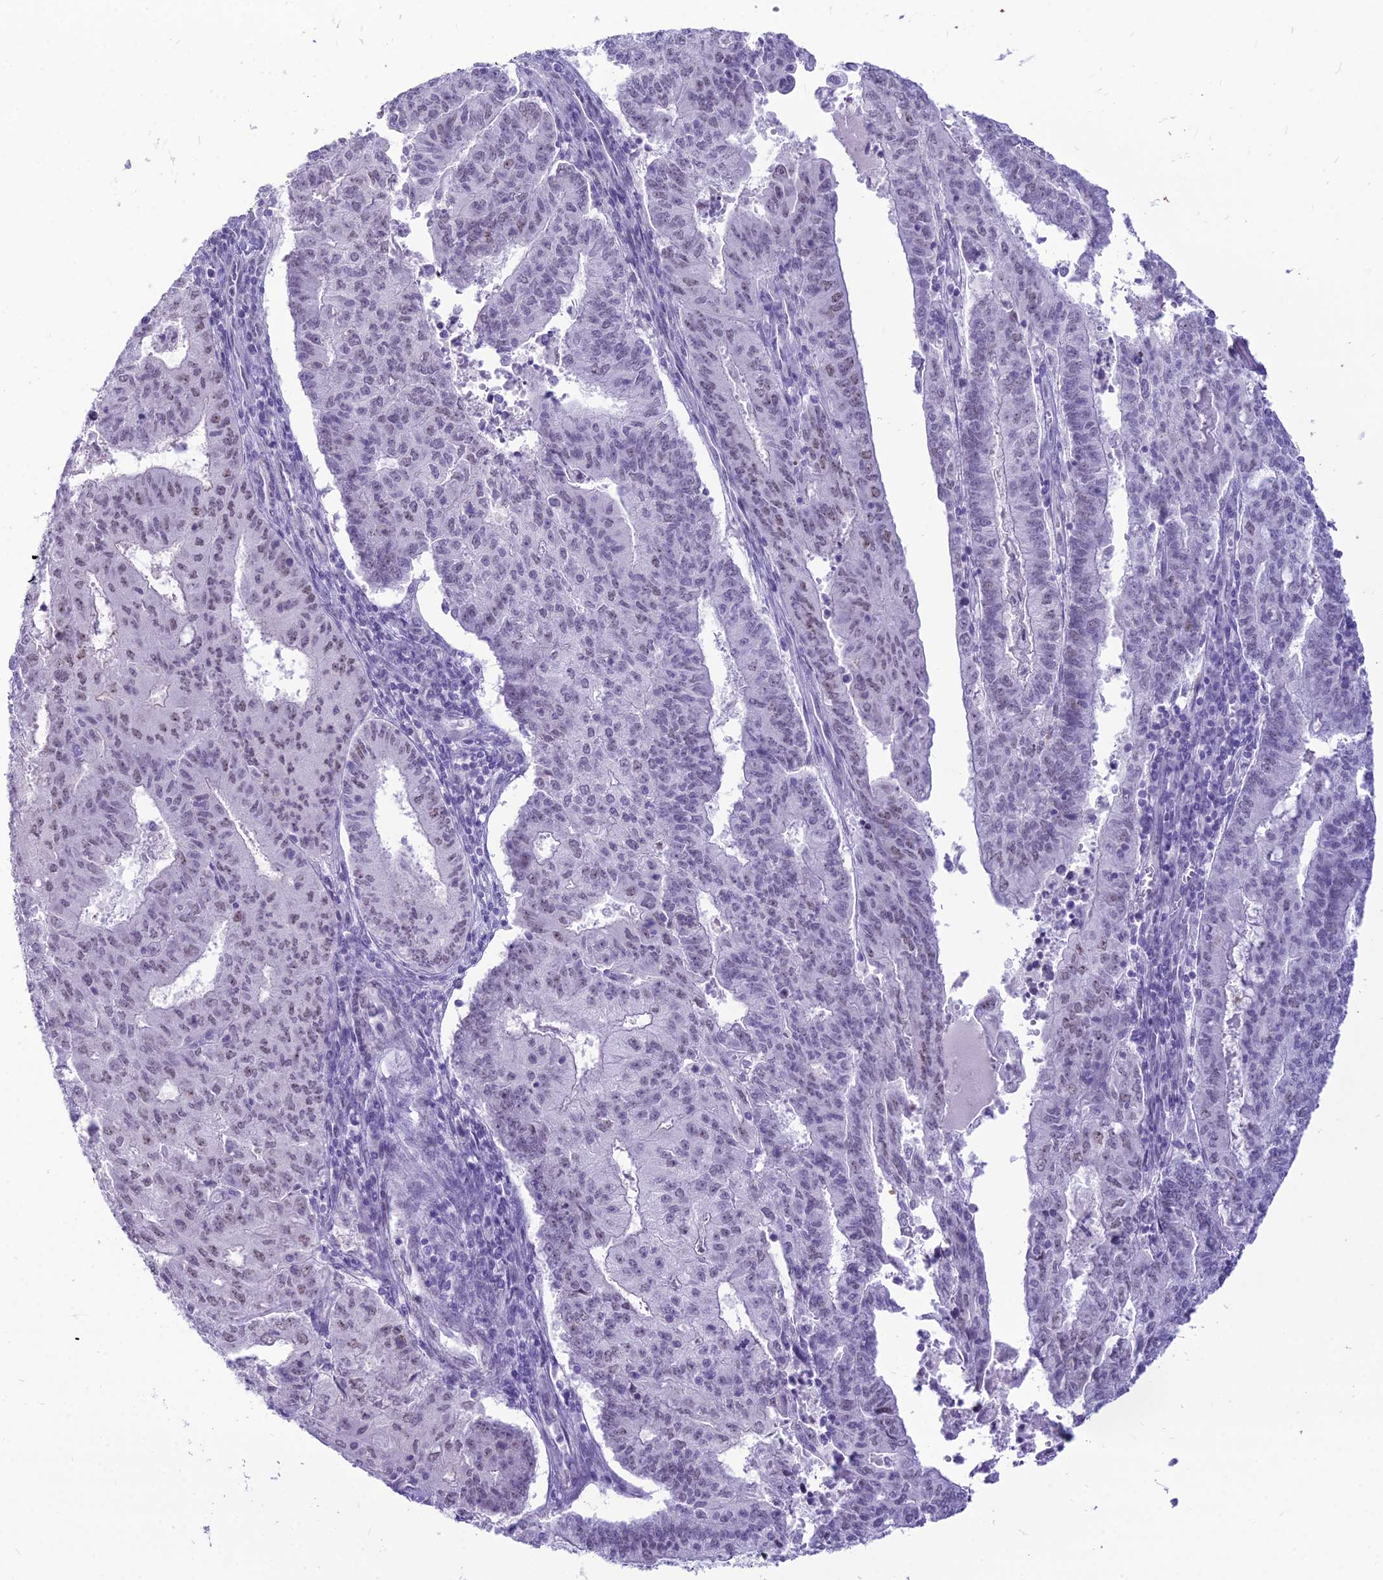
{"staining": {"intensity": "weak", "quantity": "25%-75%", "location": "nuclear"}, "tissue": "endometrial cancer", "cell_type": "Tumor cells", "image_type": "cancer", "snomed": [{"axis": "morphology", "description": "Adenocarcinoma, NOS"}, {"axis": "topography", "description": "Endometrium"}], "caption": "Endometrial cancer stained with immunohistochemistry (IHC) demonstrates weak nuclear positivity in about 25%-75% of tumor cells.", "gene": "DHX40", "patient": {"sex": "female", "age": 59}}